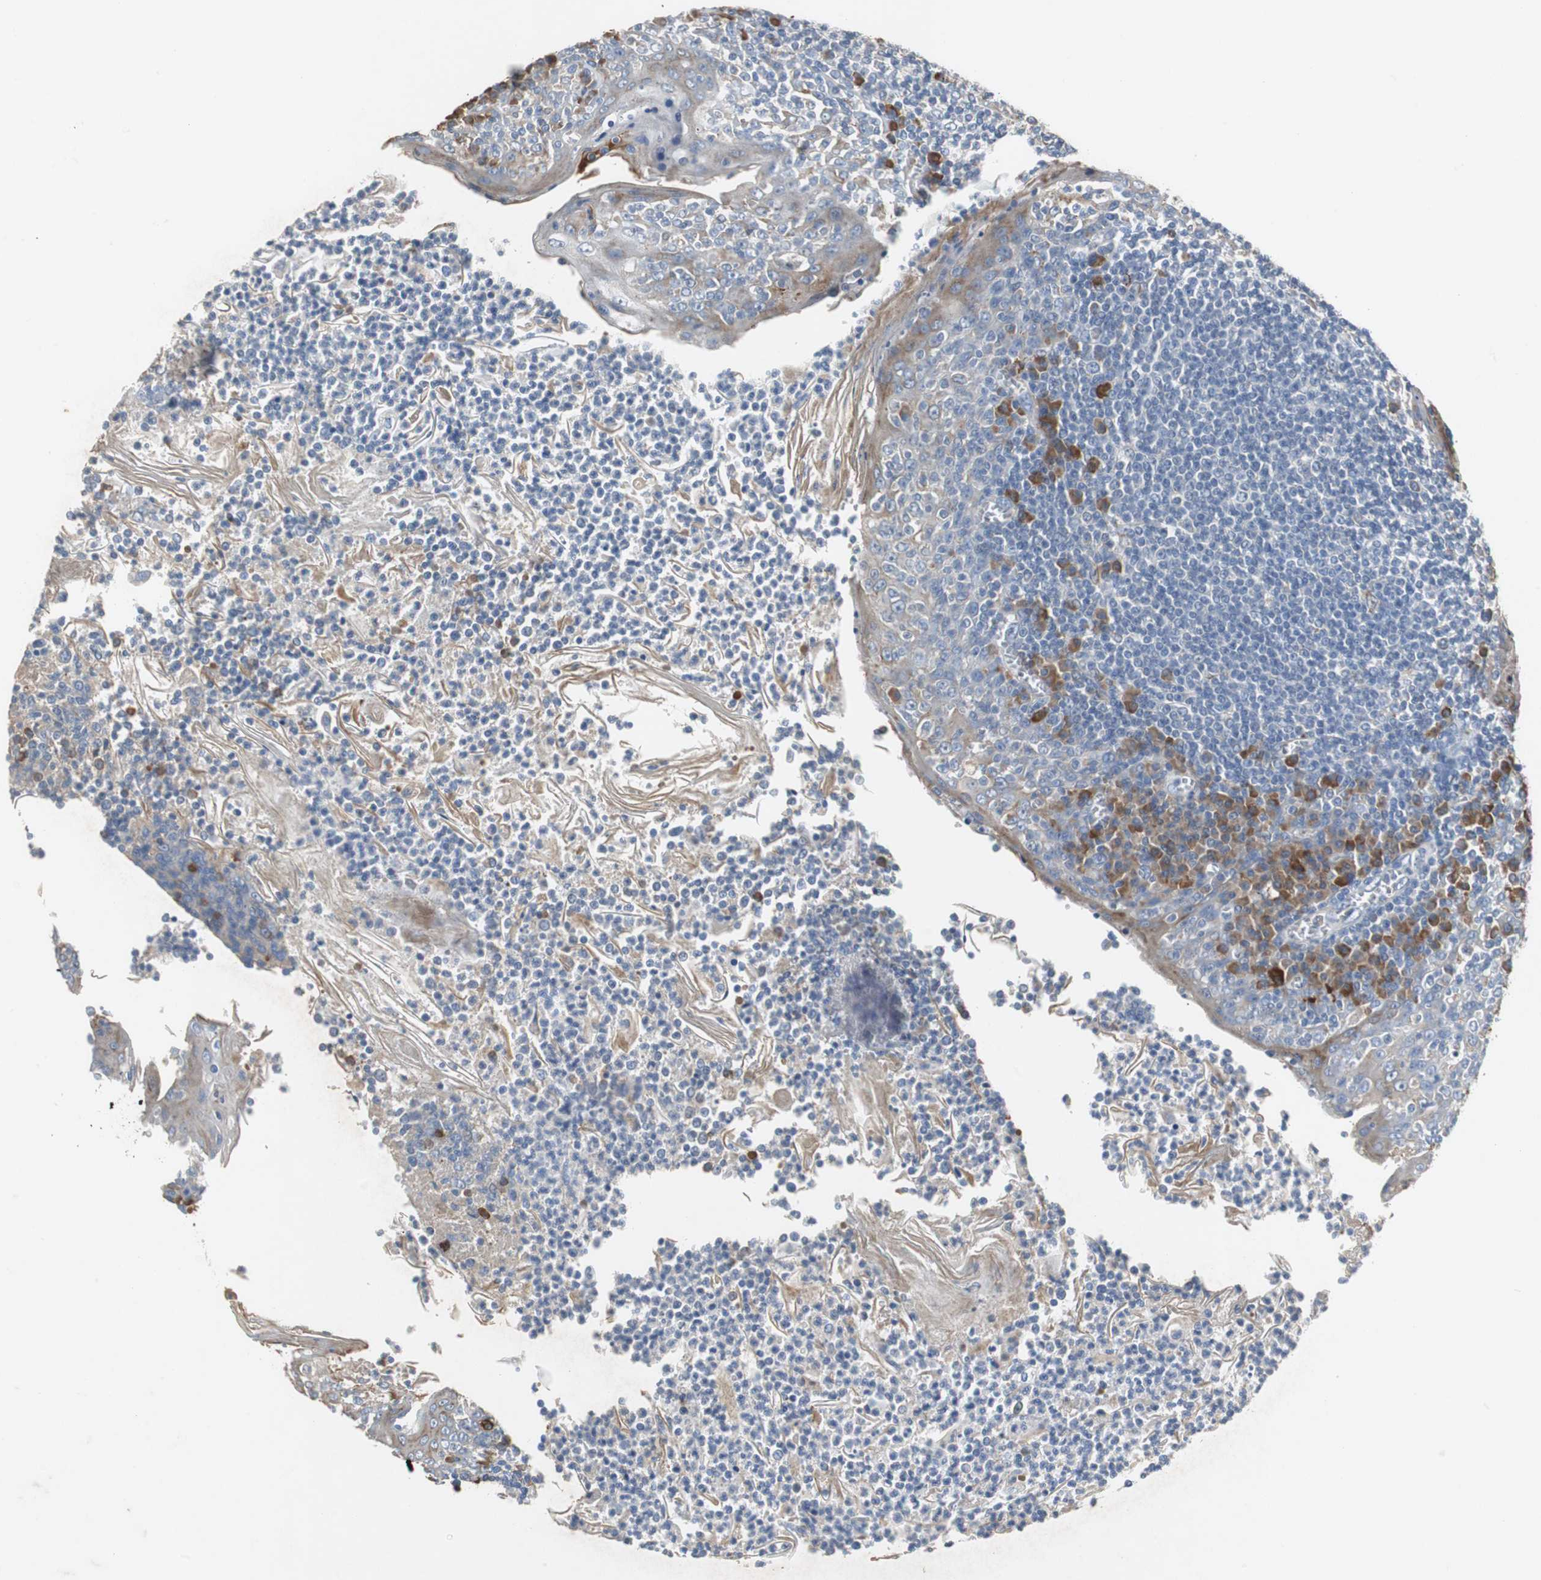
{"staining": {"intensity": "moderate", "quantity": "<25%", "location": "cytoplasmic/membranous"}, "tissue": "tonsil", "cell_type": "Germinal center cells", "image_type": "normal", "snomed": [{"axis": "morphology", "description": "Normal tissue, NOS"}, {"axis": "topography", "description": "Tonsil"}], "caption": "Moderate cytoplasmic/membranous protein staining is appreciated in approximately <25% of germinal center cells in tonsil.", "gene": "SORT1", "patient": {"sex": "male", "age": 31}}